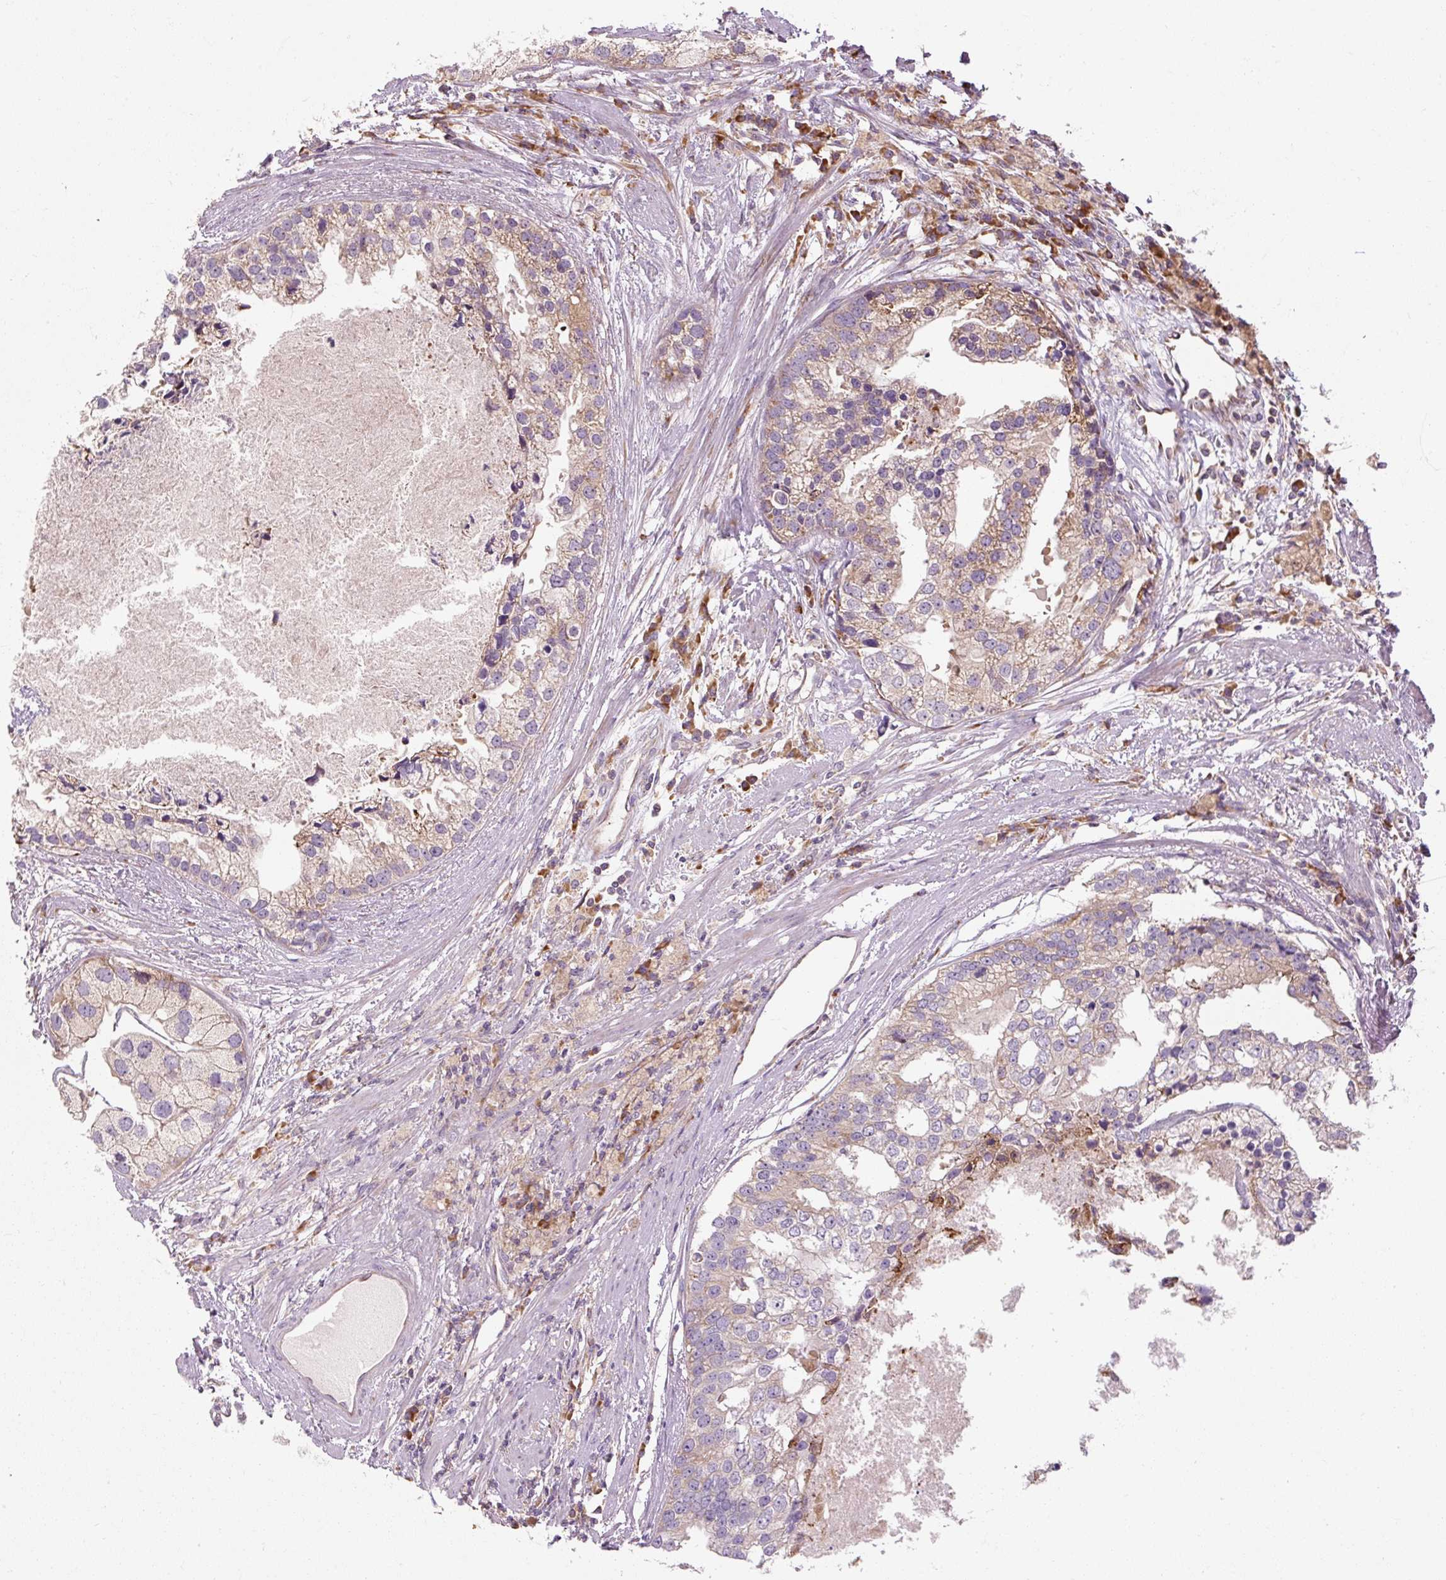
{"staining": {"intensity": "moderate", "quantity": ">75%", "location": "cytoplasmic/membranous"}, "tissue": "prostate cancer", "cell_type": "Tumor cells", "image_type": "cancer", "snomed": [{"axis": "morphology", "description": "Adenocarcinoma, High grade"}, {"axis": "topography", "description": "Prostate"}], "caption": "Prostate cancer (adenocarcinoma (high-grade)) tissue shows moderate cytoplasmic/membranous staining in approximately >75% of tumor cells, visualized by immunohistochemistry. (DAB IHC, brown staining for protein, blue staining for nuclei).", "gene": "PRSS48", "patient": {"sex": "male", "age": 62}}